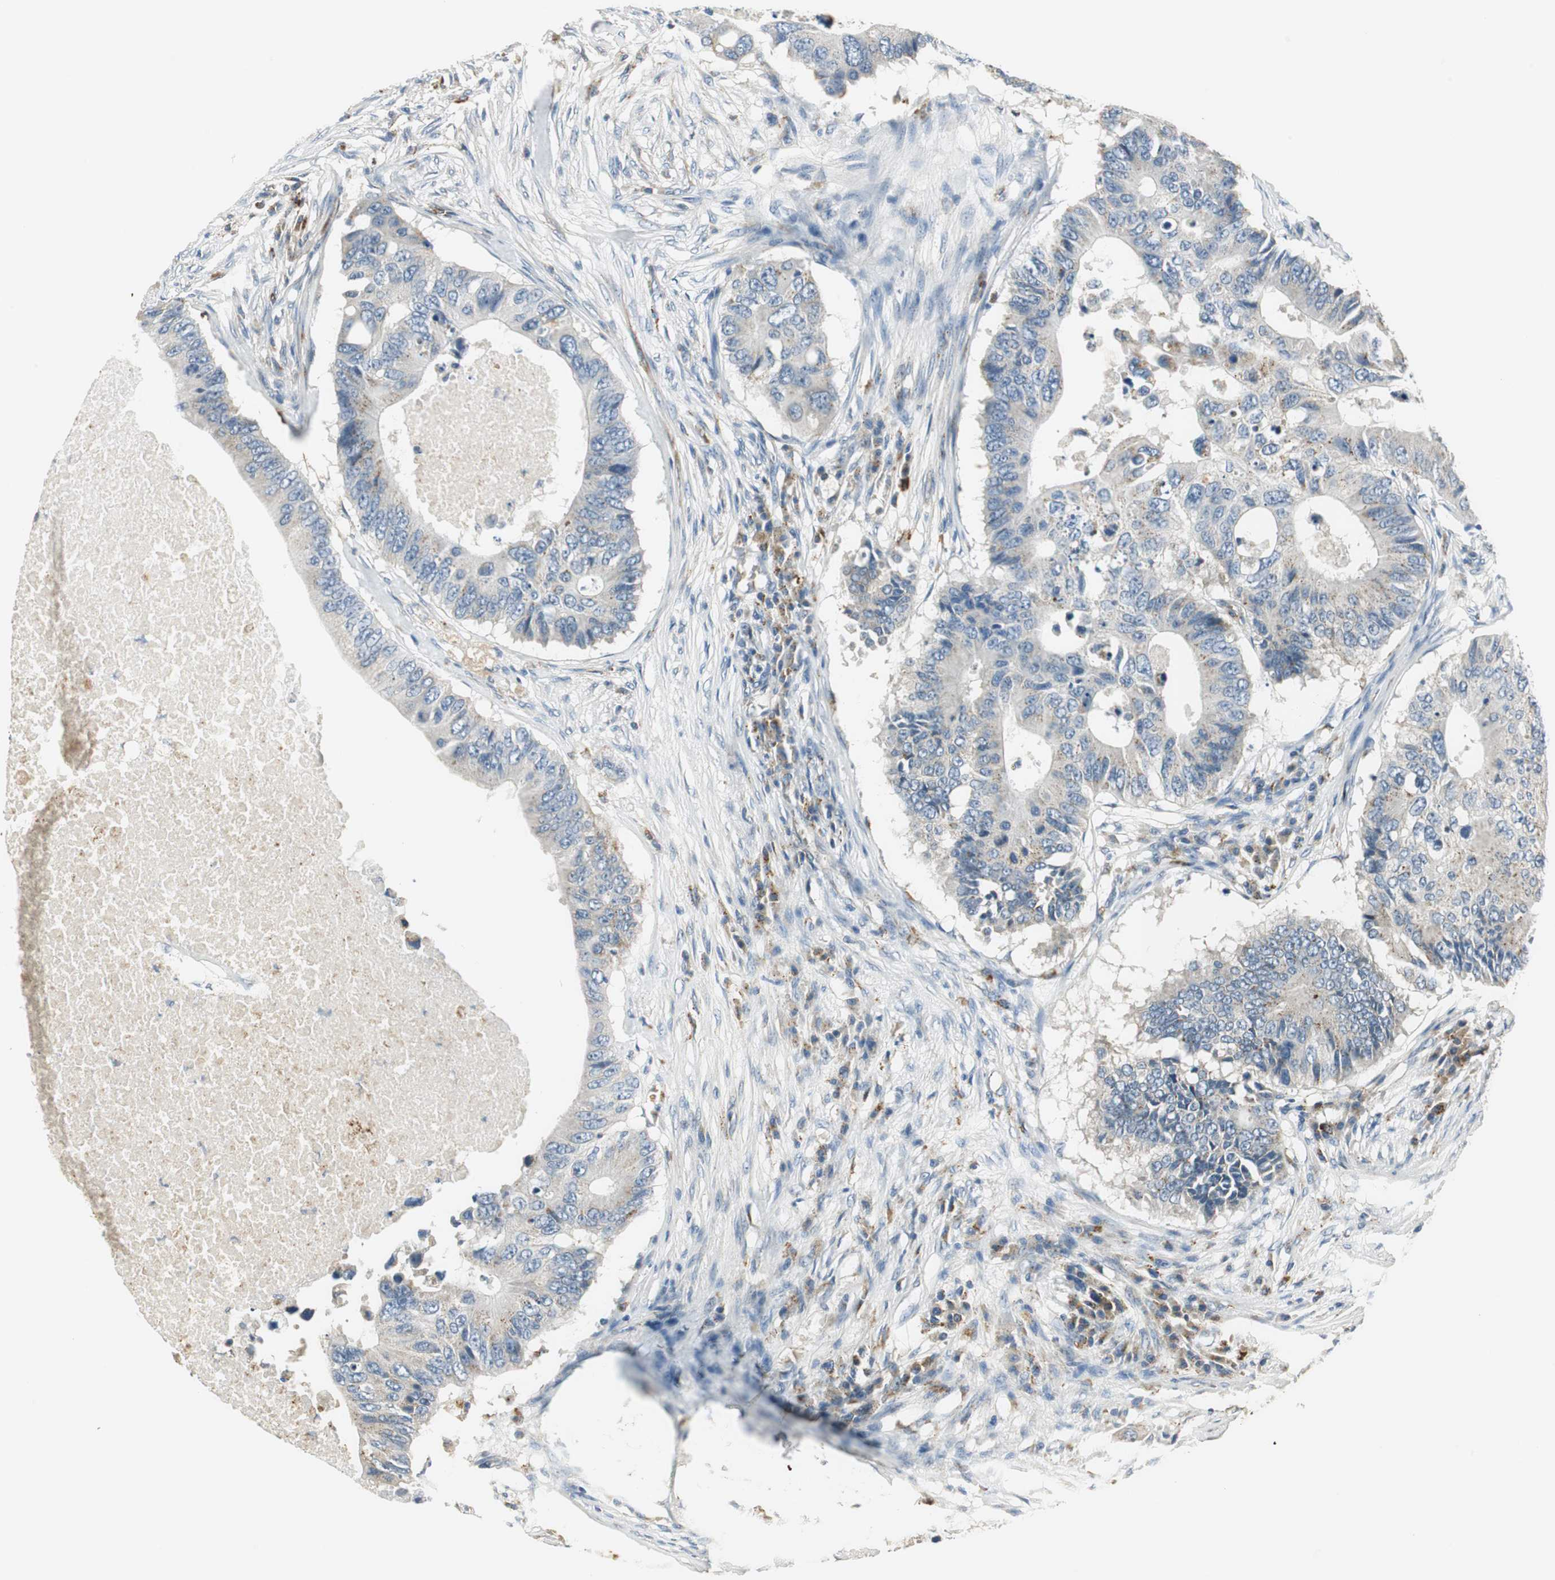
{"staining": {"intensity": "negative", "quantity": "none", "location": "none"}, "tissue": "colorectal cancer", "cell_type": "Tumor cells", "image_type": "cancer", "snomed": [{"axis": "morphology", "description": "Adenocarcinoma, NOS"}, {"axis": "topography", "description": "Colon"}], "caption": "The histopathology image demonstrates no significant staining in tumor cells of colorectal adenocarcinoma.", "gene": "NIT1", "patient": {"sex": "male", "age": 71}}